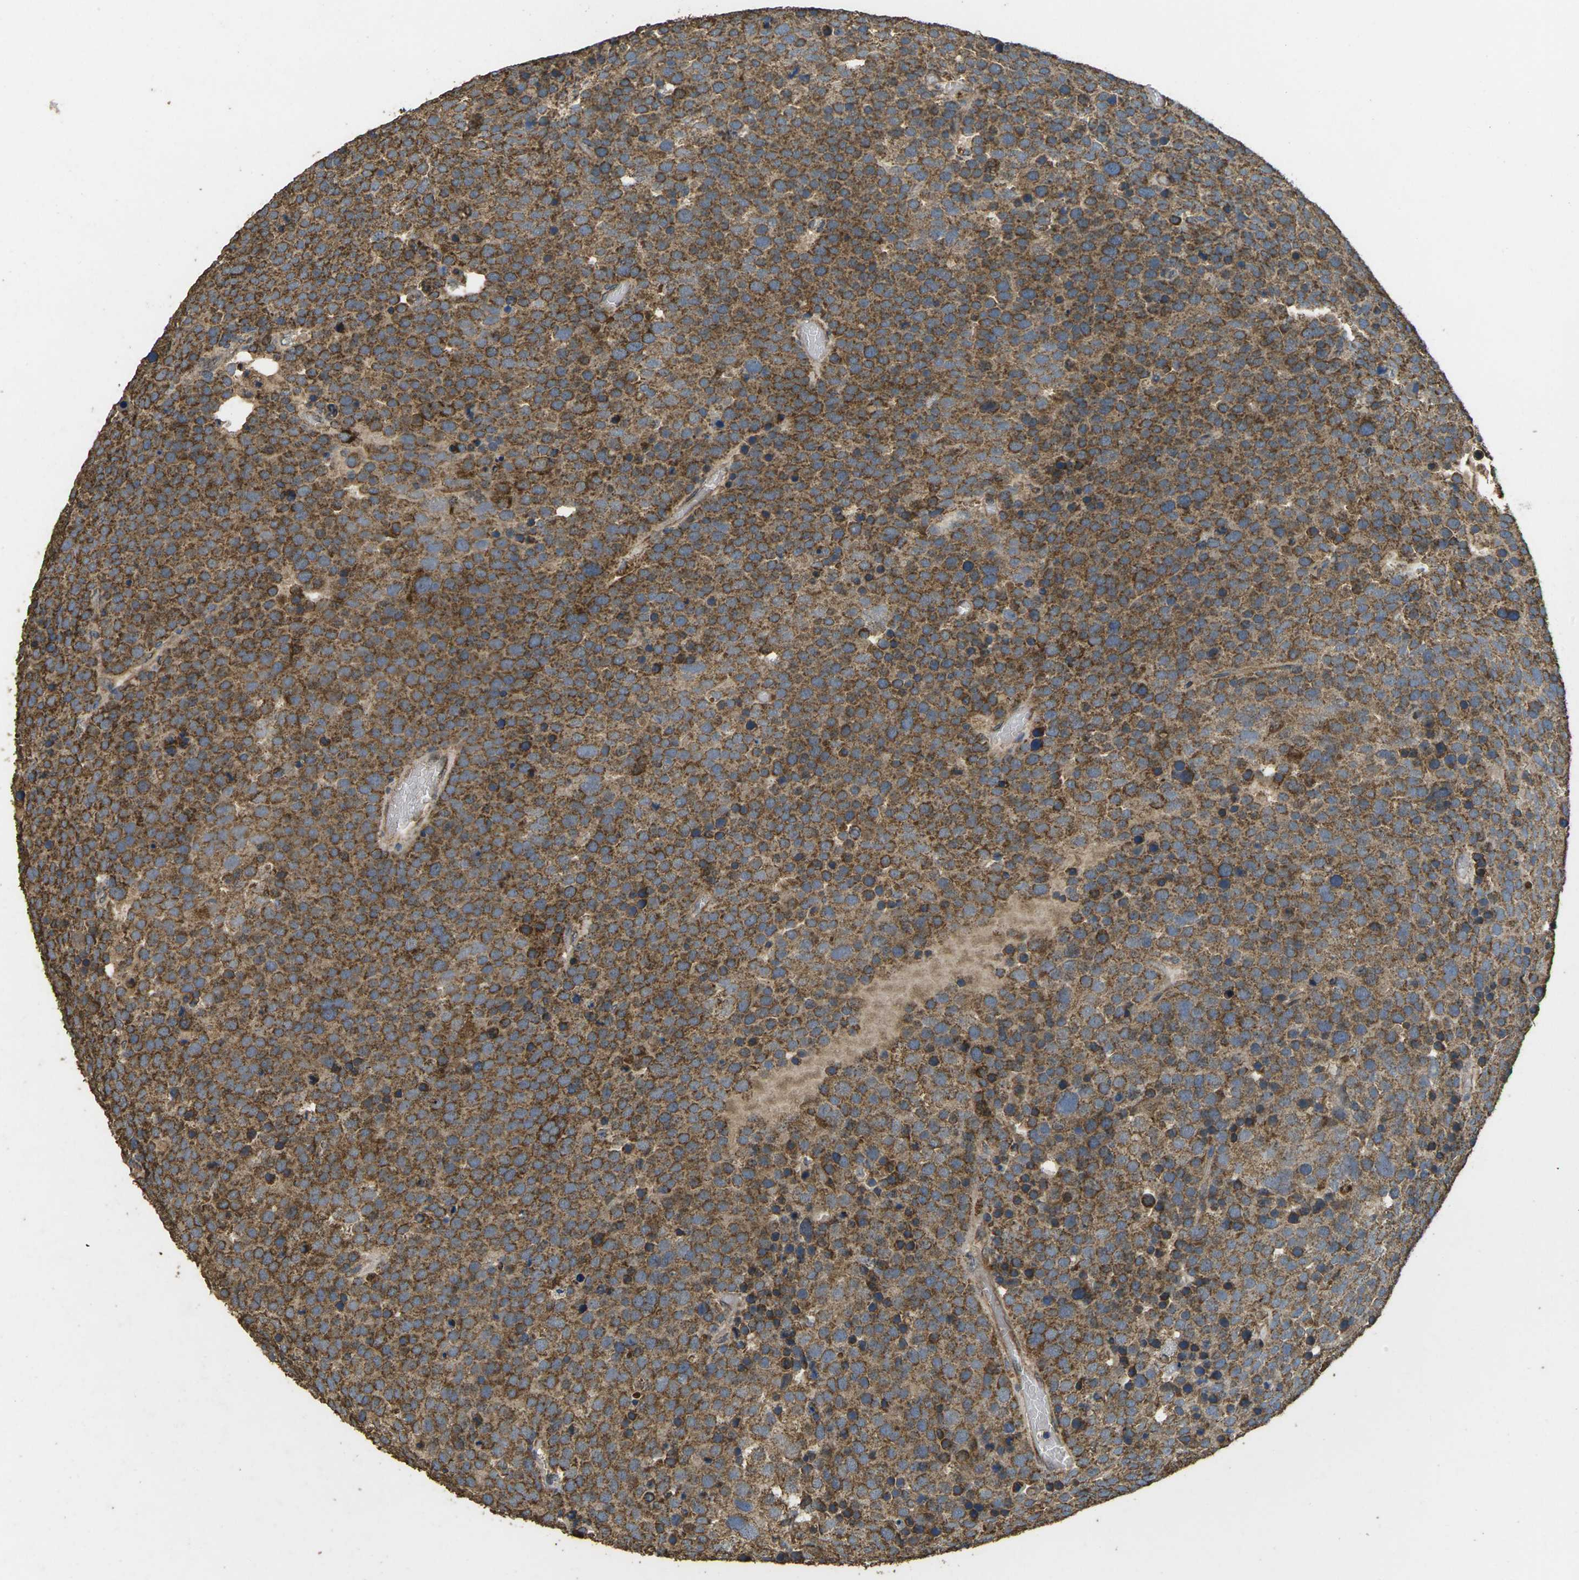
{"staining": {"intensity": "moderate", "quantity": ">75%", "location": "cytoplasmic/membranous"}, "tissue": "testis cancer", "cell_type": "Tumor cells", "image_type": "cancer", "snomed": [{"axis": "morphology", "description": "Seminoma, NOS"}, {"axis": "topography", "description": "Testis"}], "caption": "Moderate cytoplasmic/membranous staining for a protein is appreciated in approximately >75% of tumor cells of testis cancer (seminoma) using immunohistochemistry (IHC).", "gene": "MAPK11", "patient": {"sex": "male", "age": 71}}